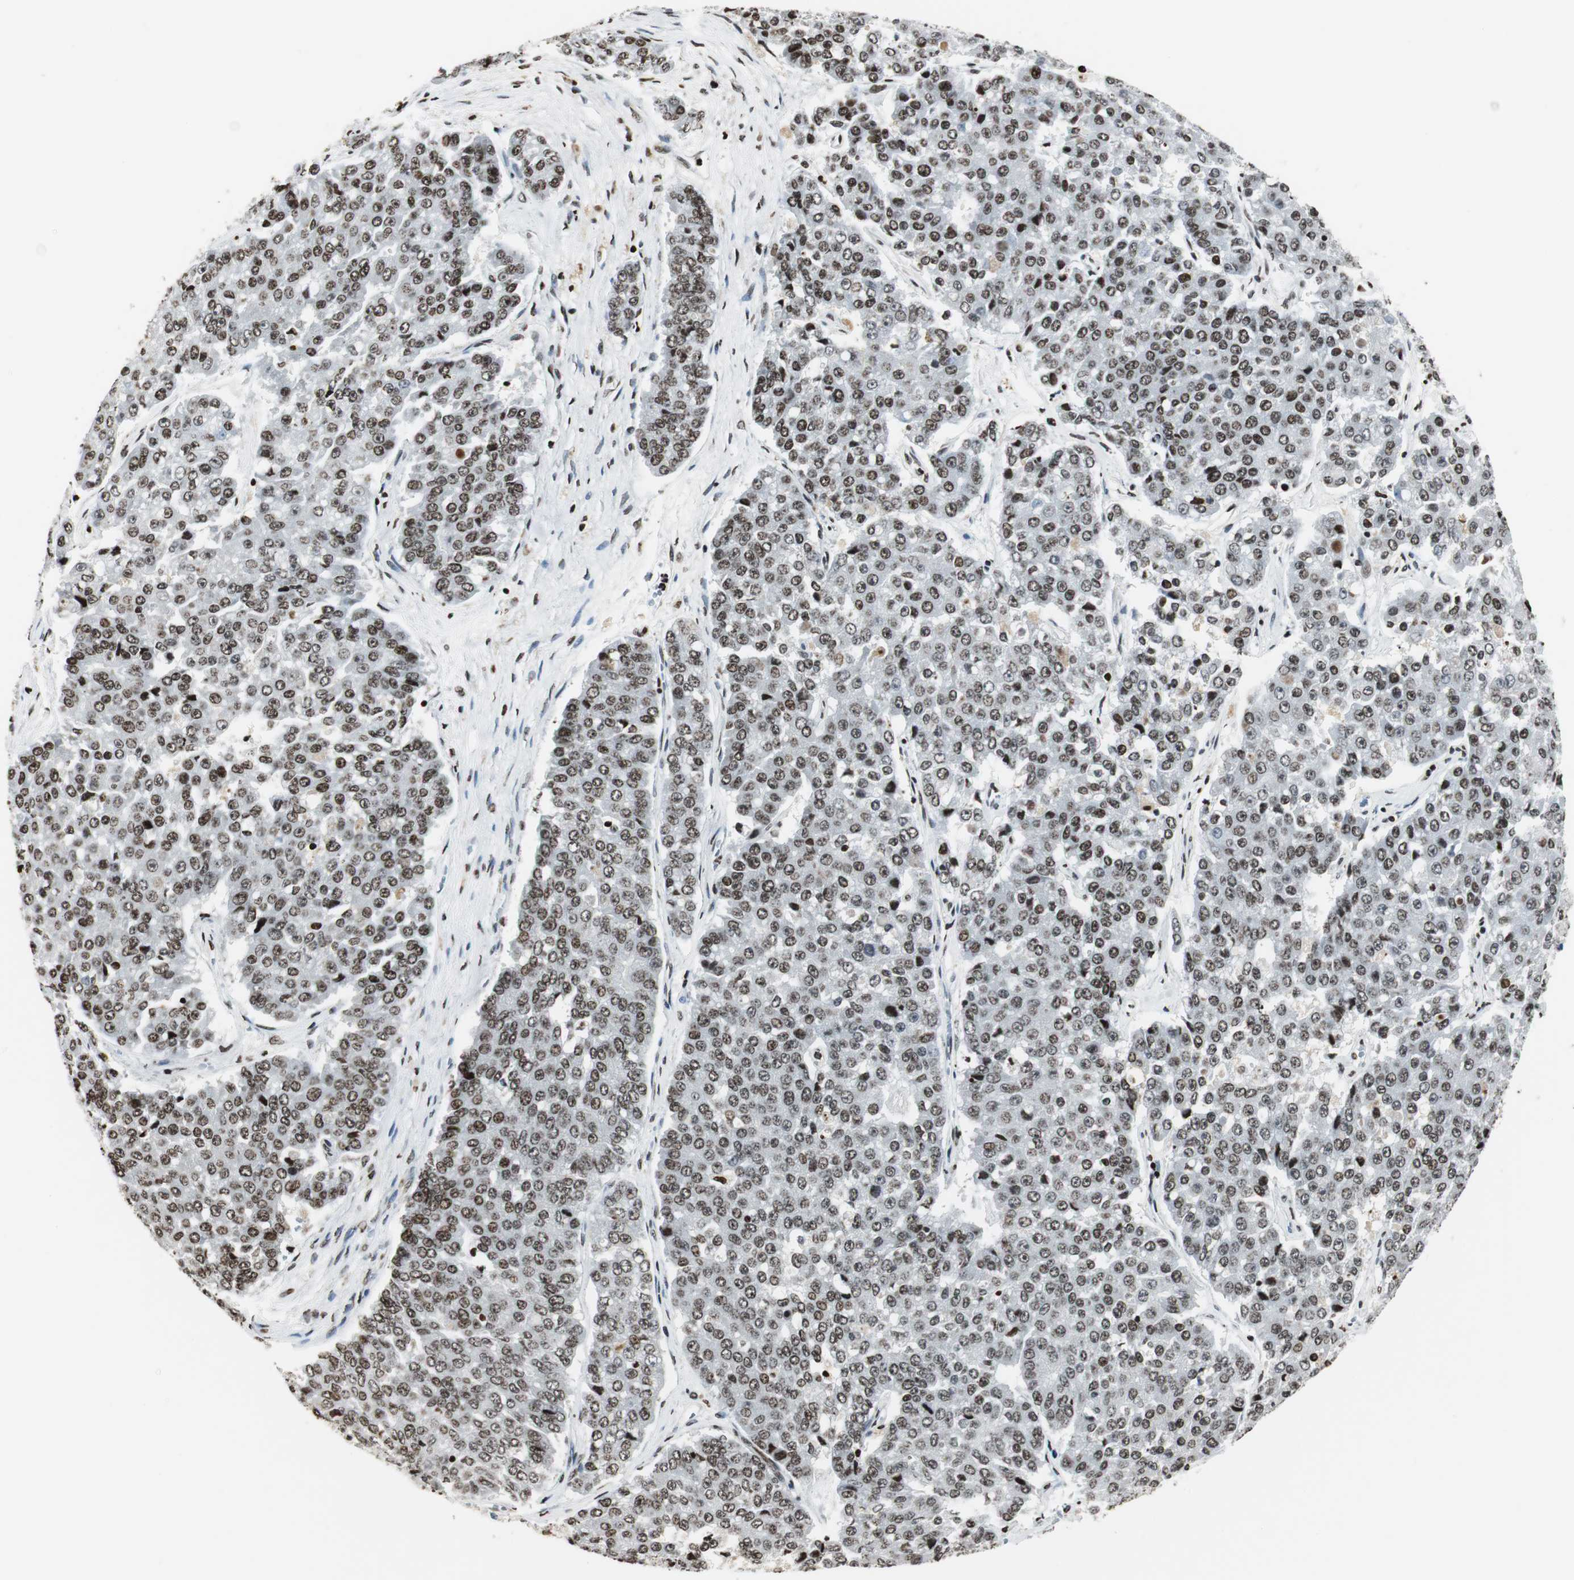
{"staining": {"intensity": "strong", "quantity": ">75%", "location": "nuclear"}, "tissue": "pancreatic cancer", "cell_type": "Tumor cells", "image_type": "cancer", "snomed": [{"axis": "morphology", "description": "Adenocarcinoma, NOS"}, {"axis": "topography", "description": "Pancreas"}], "caption": "Immunohistochemistry photomicrograph of human adenocarcinoma (pancreatic) stained for a protein (brown), which demonstrates high levels of strong nuclear staining in approximately >75% of tumor cells.", "gene": "PAXIP1", "patient": {"sex": "male", "age": 50}}